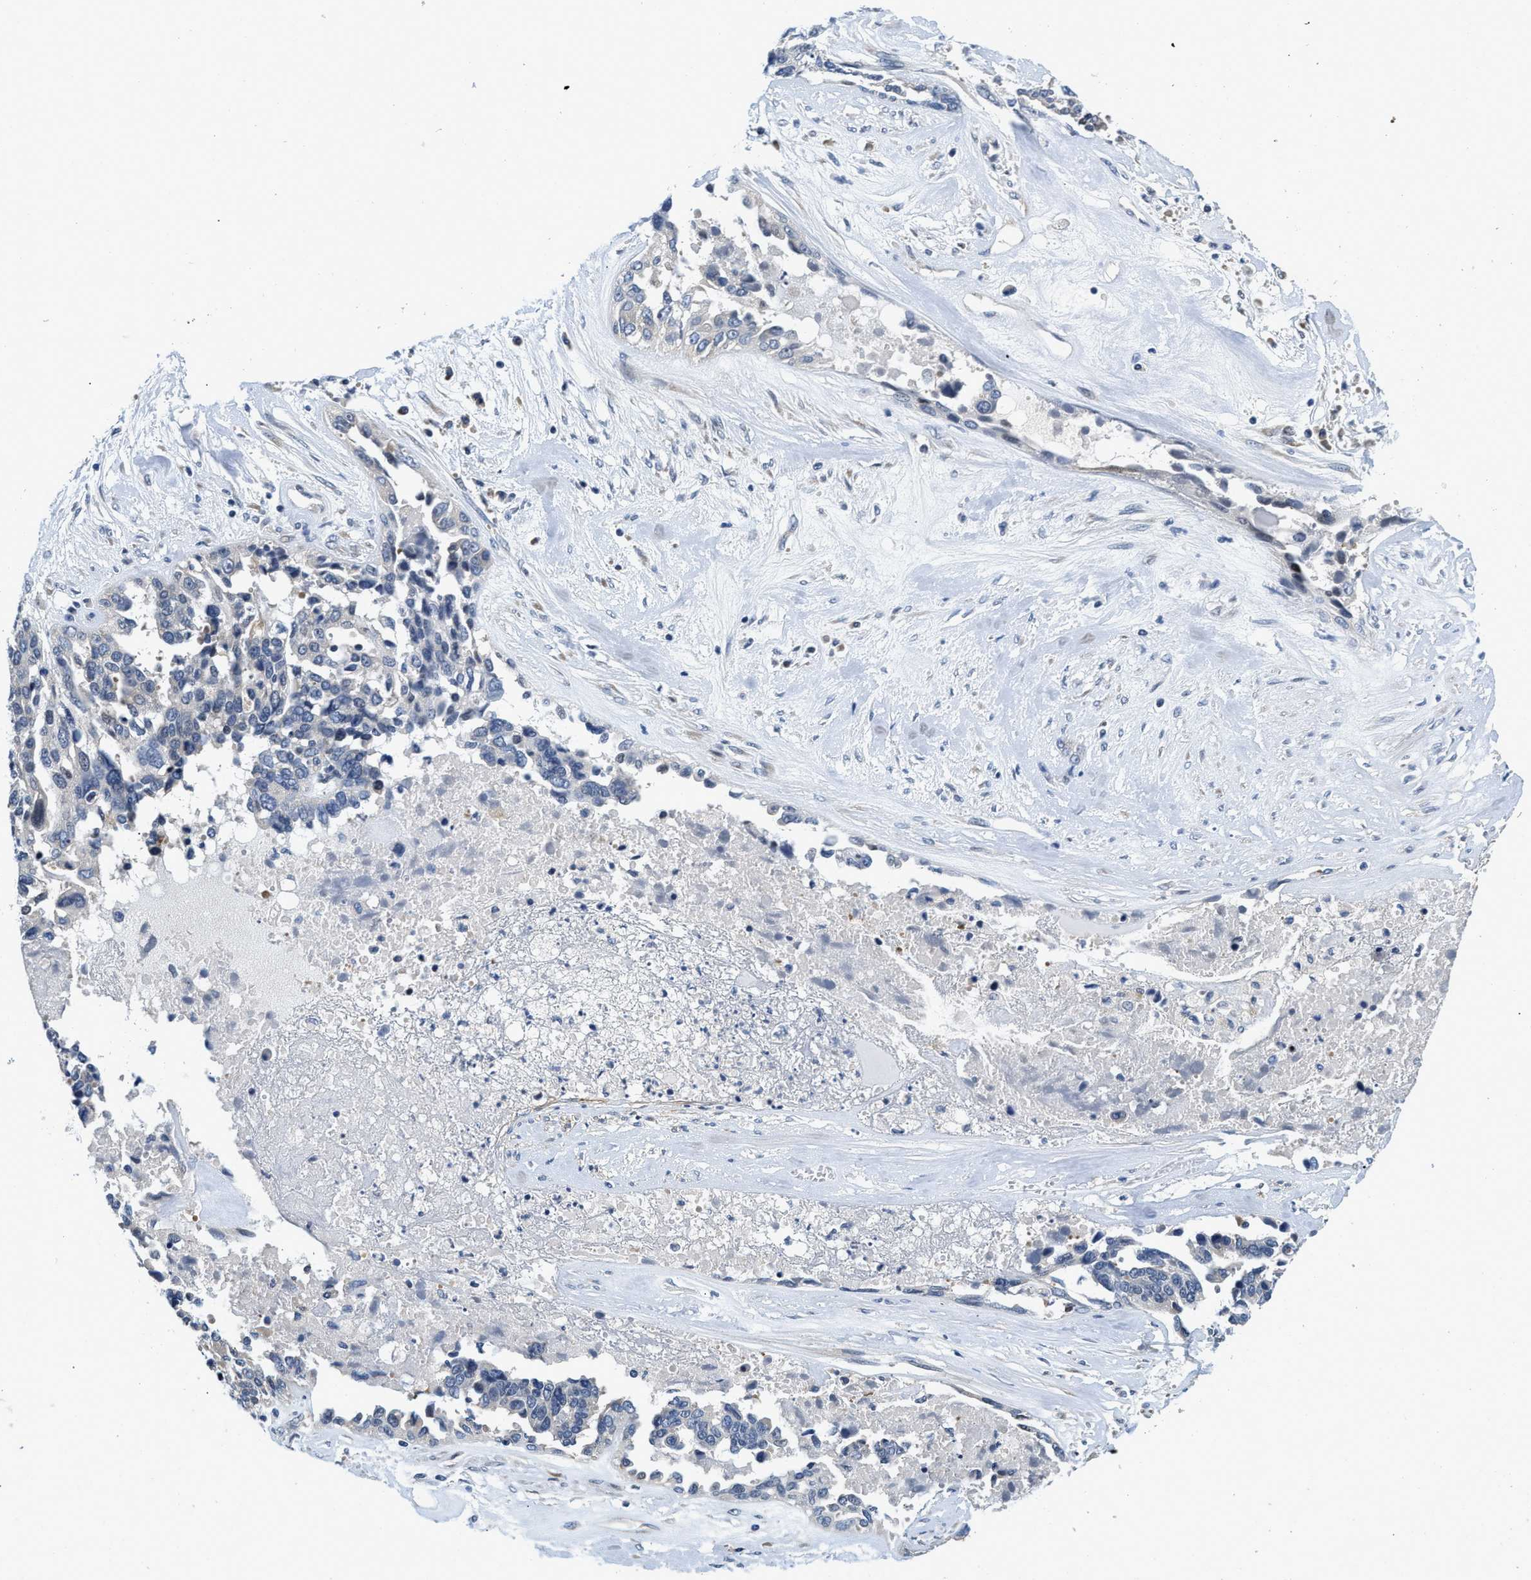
{"staining": {"intensity": "weak", "quantity": "25%-75%", "location": "cytoplasmic/membranous"}, "tissue": "ovarian cancer", "cell_type": "Tumor cells", "image_type": "cancer", "snomed": [{"axis": "morphology", "description": "Cystadenocarcinoma, serous, NOS"}, {"axis": "topography", "description": "Ovary"}], "caption": "Protein analysis of ovarian serous cystadenocarcinoma tissue reveals weak cytoplasmic/membranous expression in approximately 25%-75% of tumor cells.", "gene": "IKBKE", "patient": {"sex": "female", "age": 44}}